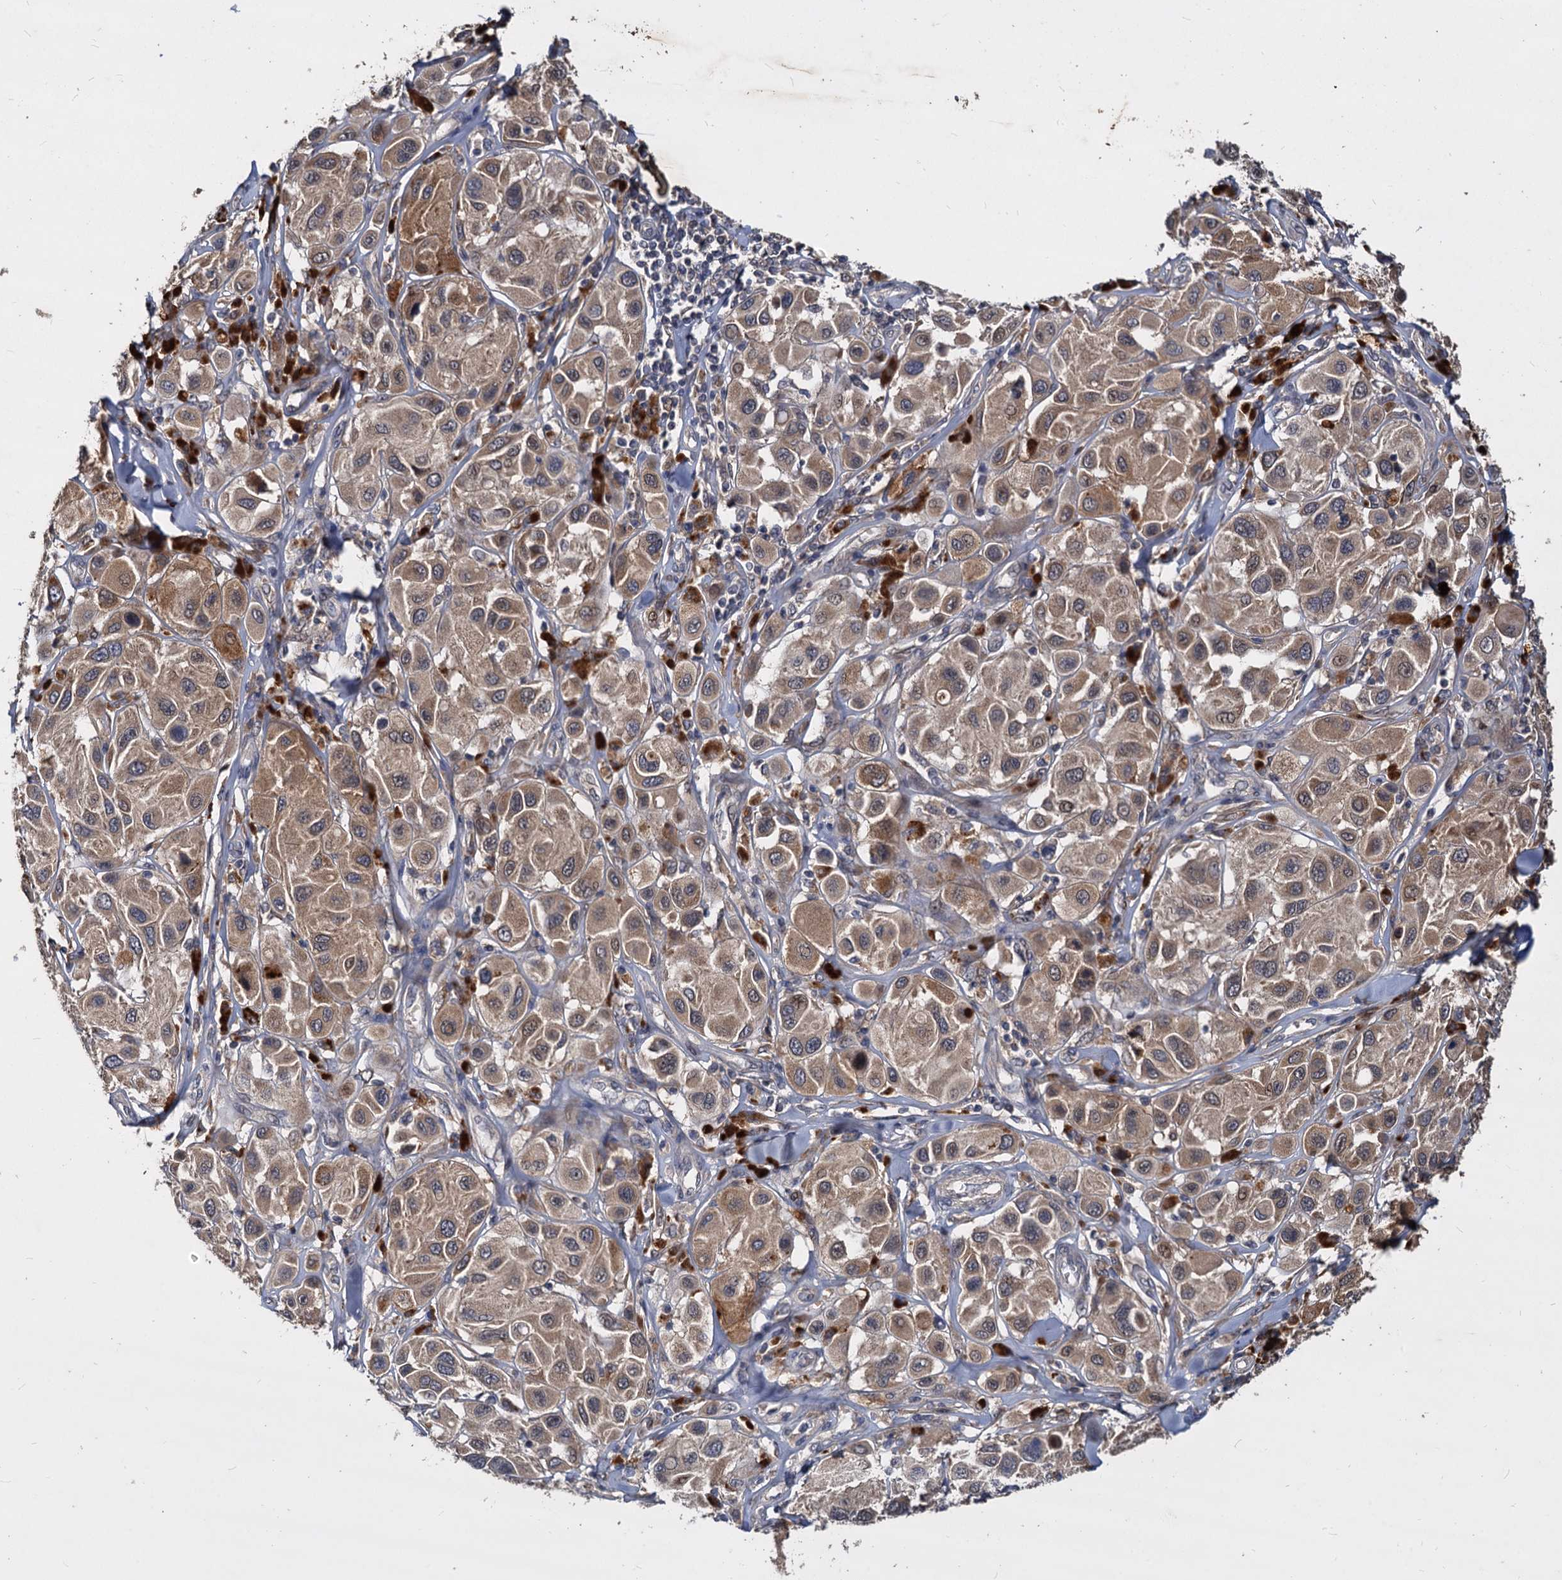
{"staining": {"intensity": "weak", "quantity": ">75%", "location": "cytoplasmic/membranous"}, "tissue": "melanoma", "cell_type": "Tumor cells", "image_type": "cancer", "snomed": [{"axis": "morphology", "description": "Malignant melanoma, Metastatic site"}, {"axis": "topography", "description": "Skin"}], "caption": "IHC image of neoplastic tissue: human melanoma stained using IHC exhibits low levels of weak protein expression localized specifically in the cytoplasmic/membranous of tumor cells, appearing as a cytoplasmic/membranous brown color.", "gene": "CCDC184", "patient": {"sex": "male", "age": 41}}